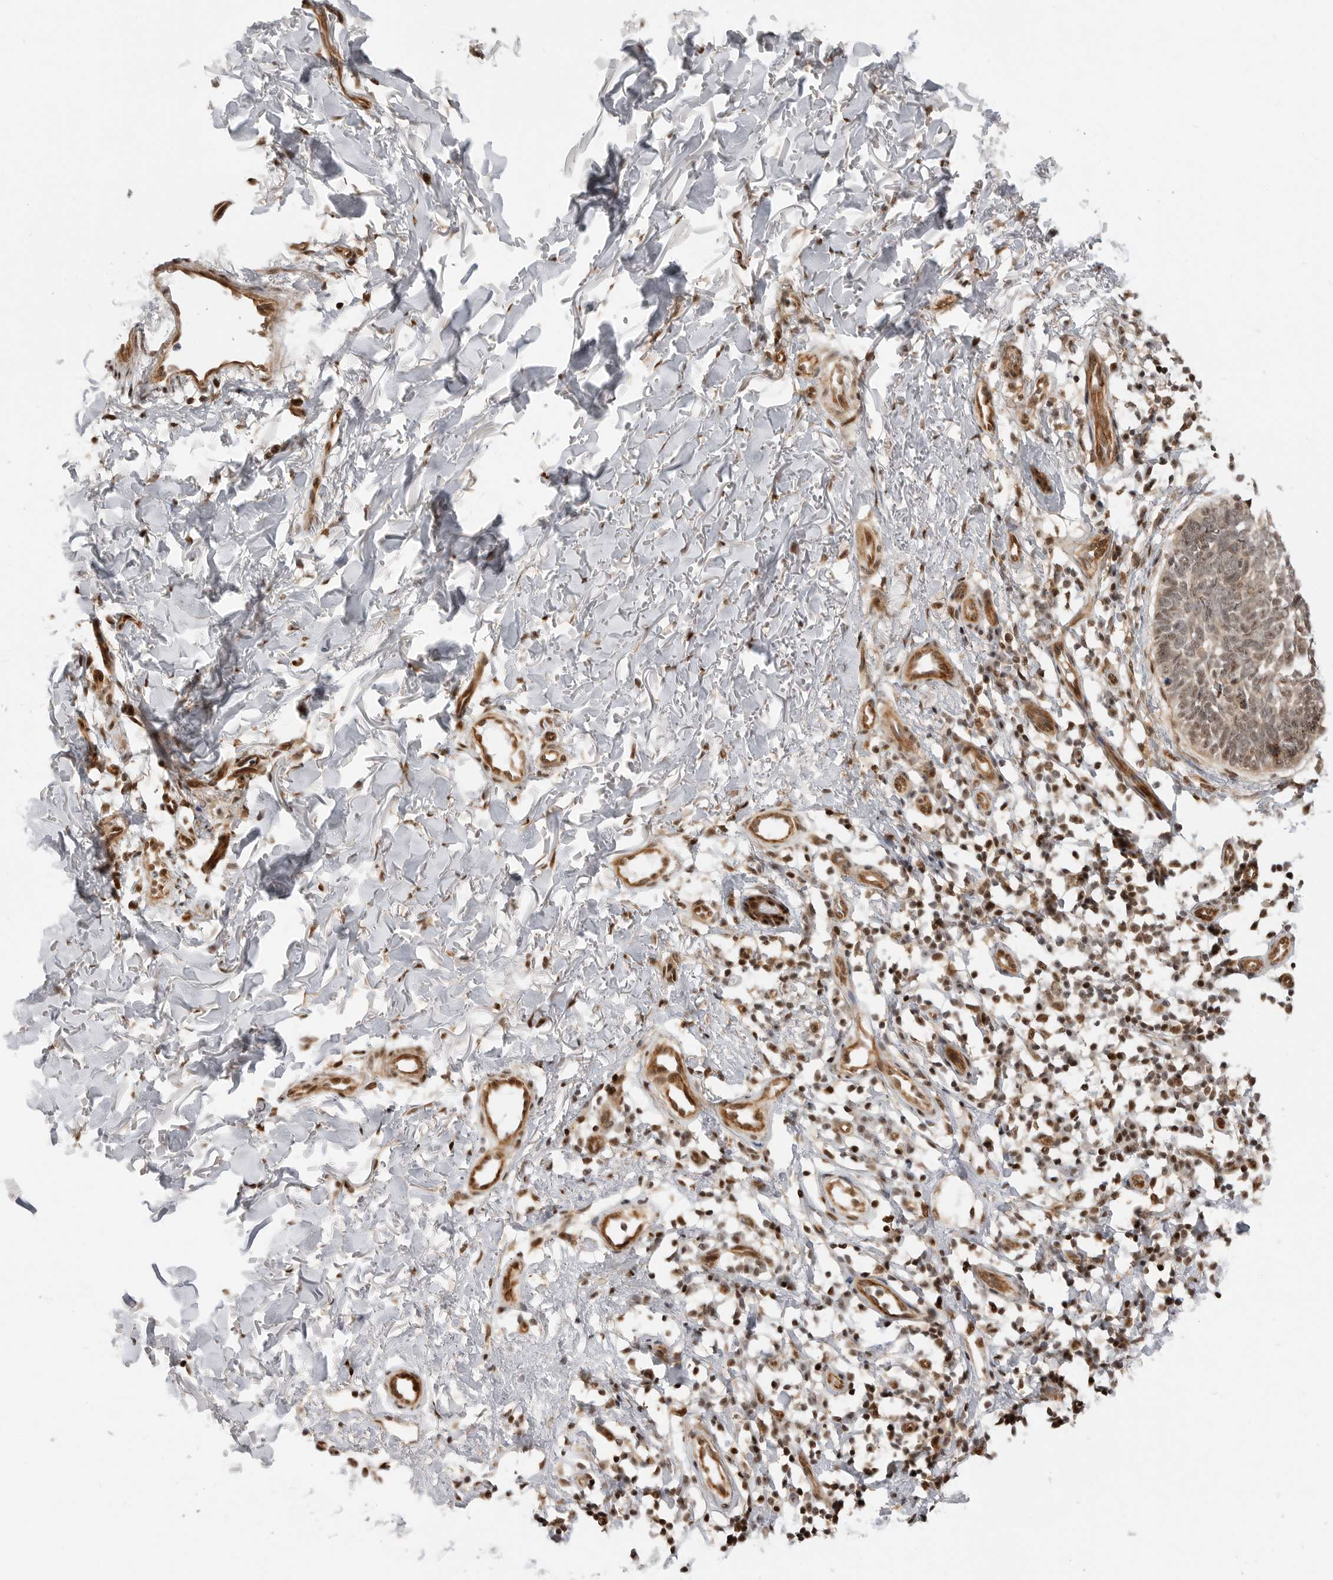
{"staining": {"intensity": "moderate", "quantity": ">75%", "location": "nuclear"}, "tissue": "skin cancer", "cell_type": "Tumor cells", "image_type": "cancer", "snomed": [{"axis": "morphology", "description": "Normal tissue, NOS"}, {"axis": "morphology", "description": "Basal cell carcinoma"}, {"axis": "topography", "description": "Skin"}], "caption": "The photomicrograph displays a brown stain indicating the presence of a protein in the nuclear of tumor cells in skin basal cell carcinoma.", "gene": "GPATCH2", "patient": {"sex": "male", "age": 77}}